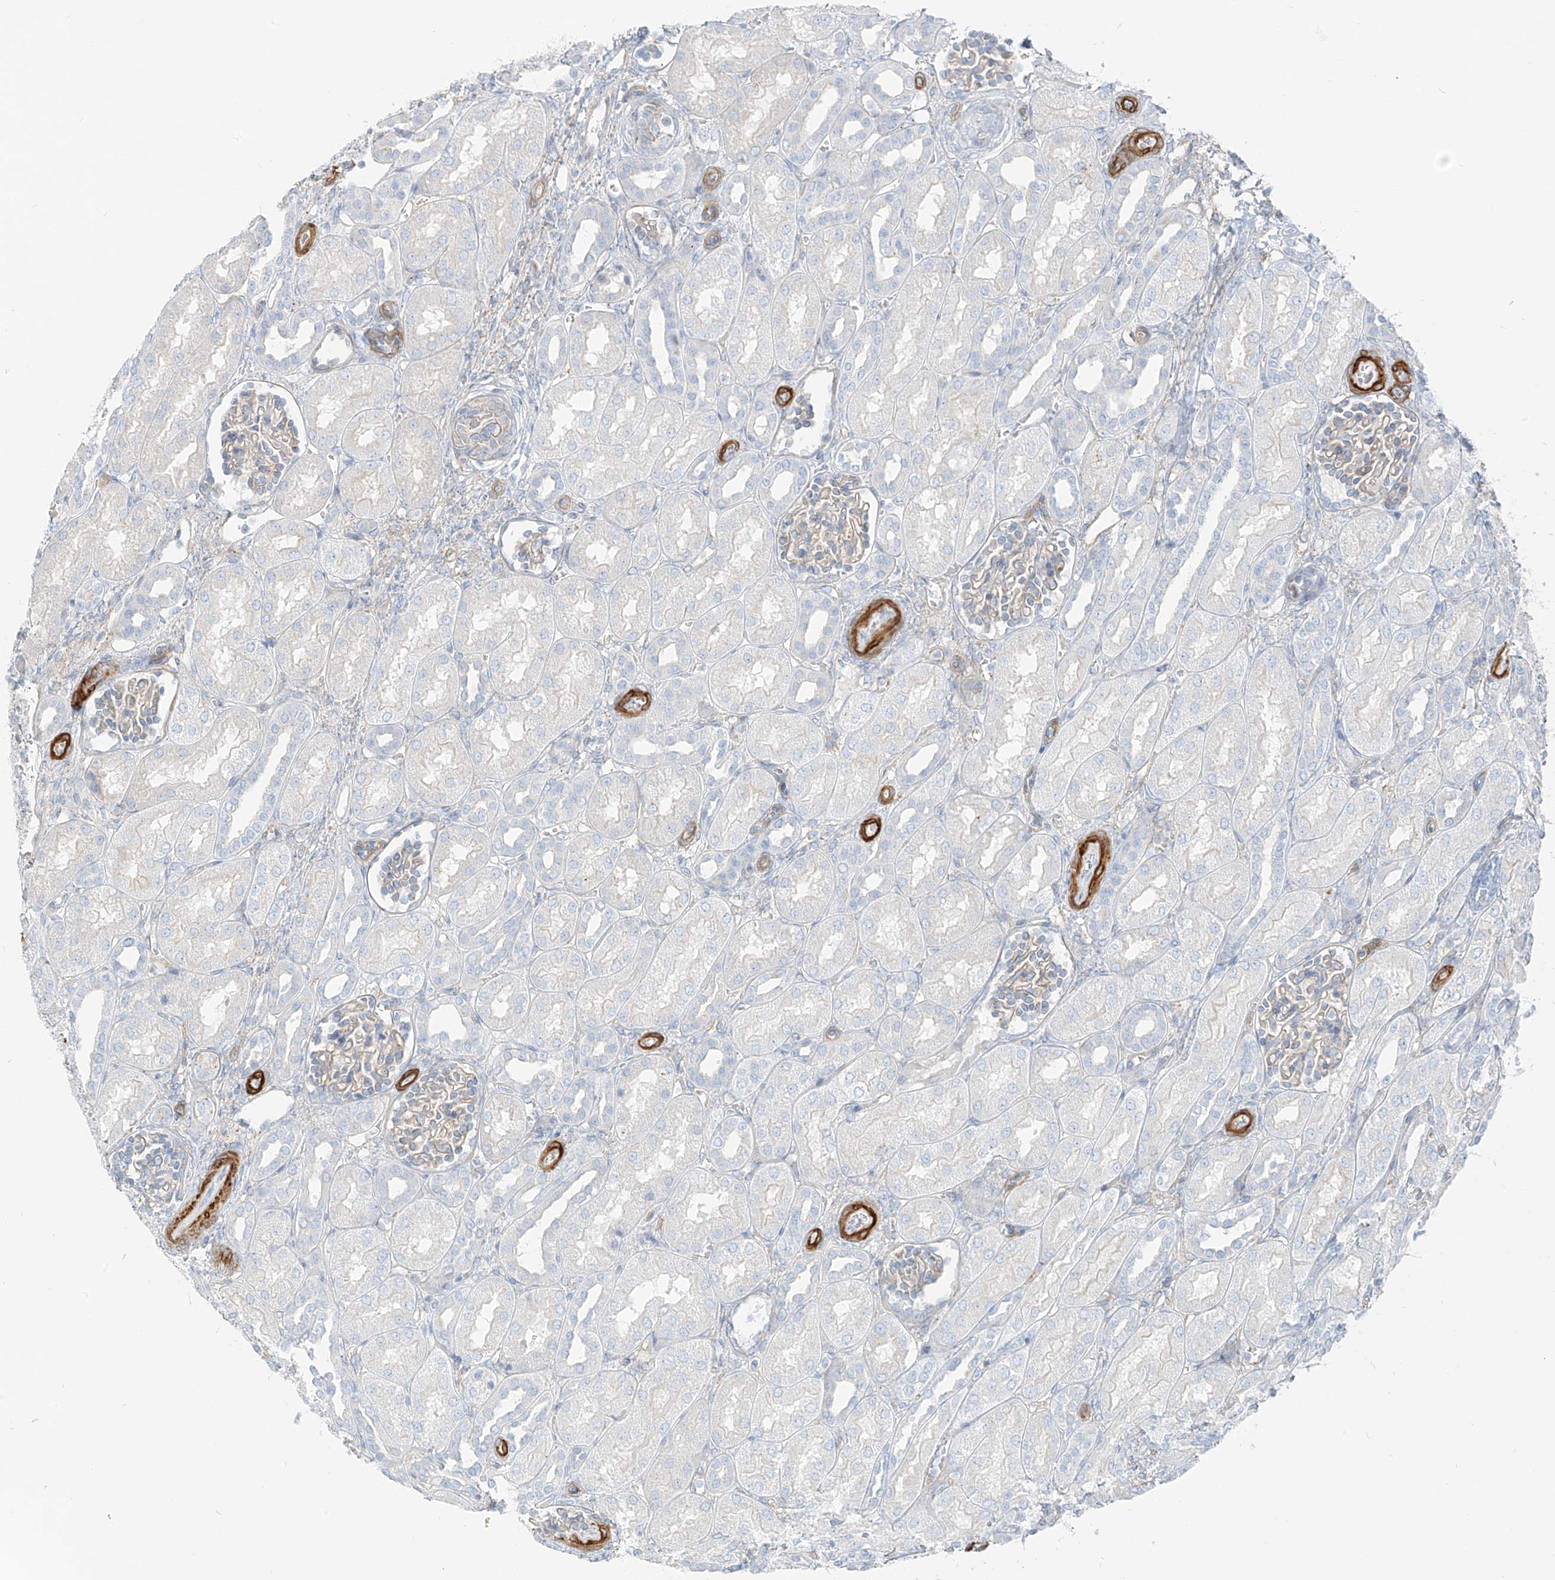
{"staining": {"intensity": "weak", "quantity": "<25%", "location": "cytoplasmic/membranous"}, "tissue": "kidney", "cell_type": "Cells in glomeruli", "image_type": "normal", "snomed": [{"axis": "morphology", "description": "Normal tissue, NOS"}, {"axis": "morphology", "description": "Neoplasm, malignant, NOS"}, {"axis": "topography", "description": "Kidney"}], "caption": "Histopathology image shows no significant protein positivity in cells in glomeruli of benign kidney. (DAB (3,3'-diaminobenzidine) immunohistochemistry, high magnification).", "gene": "SMCP", "patient": {"sex": "female", "age": 1}}